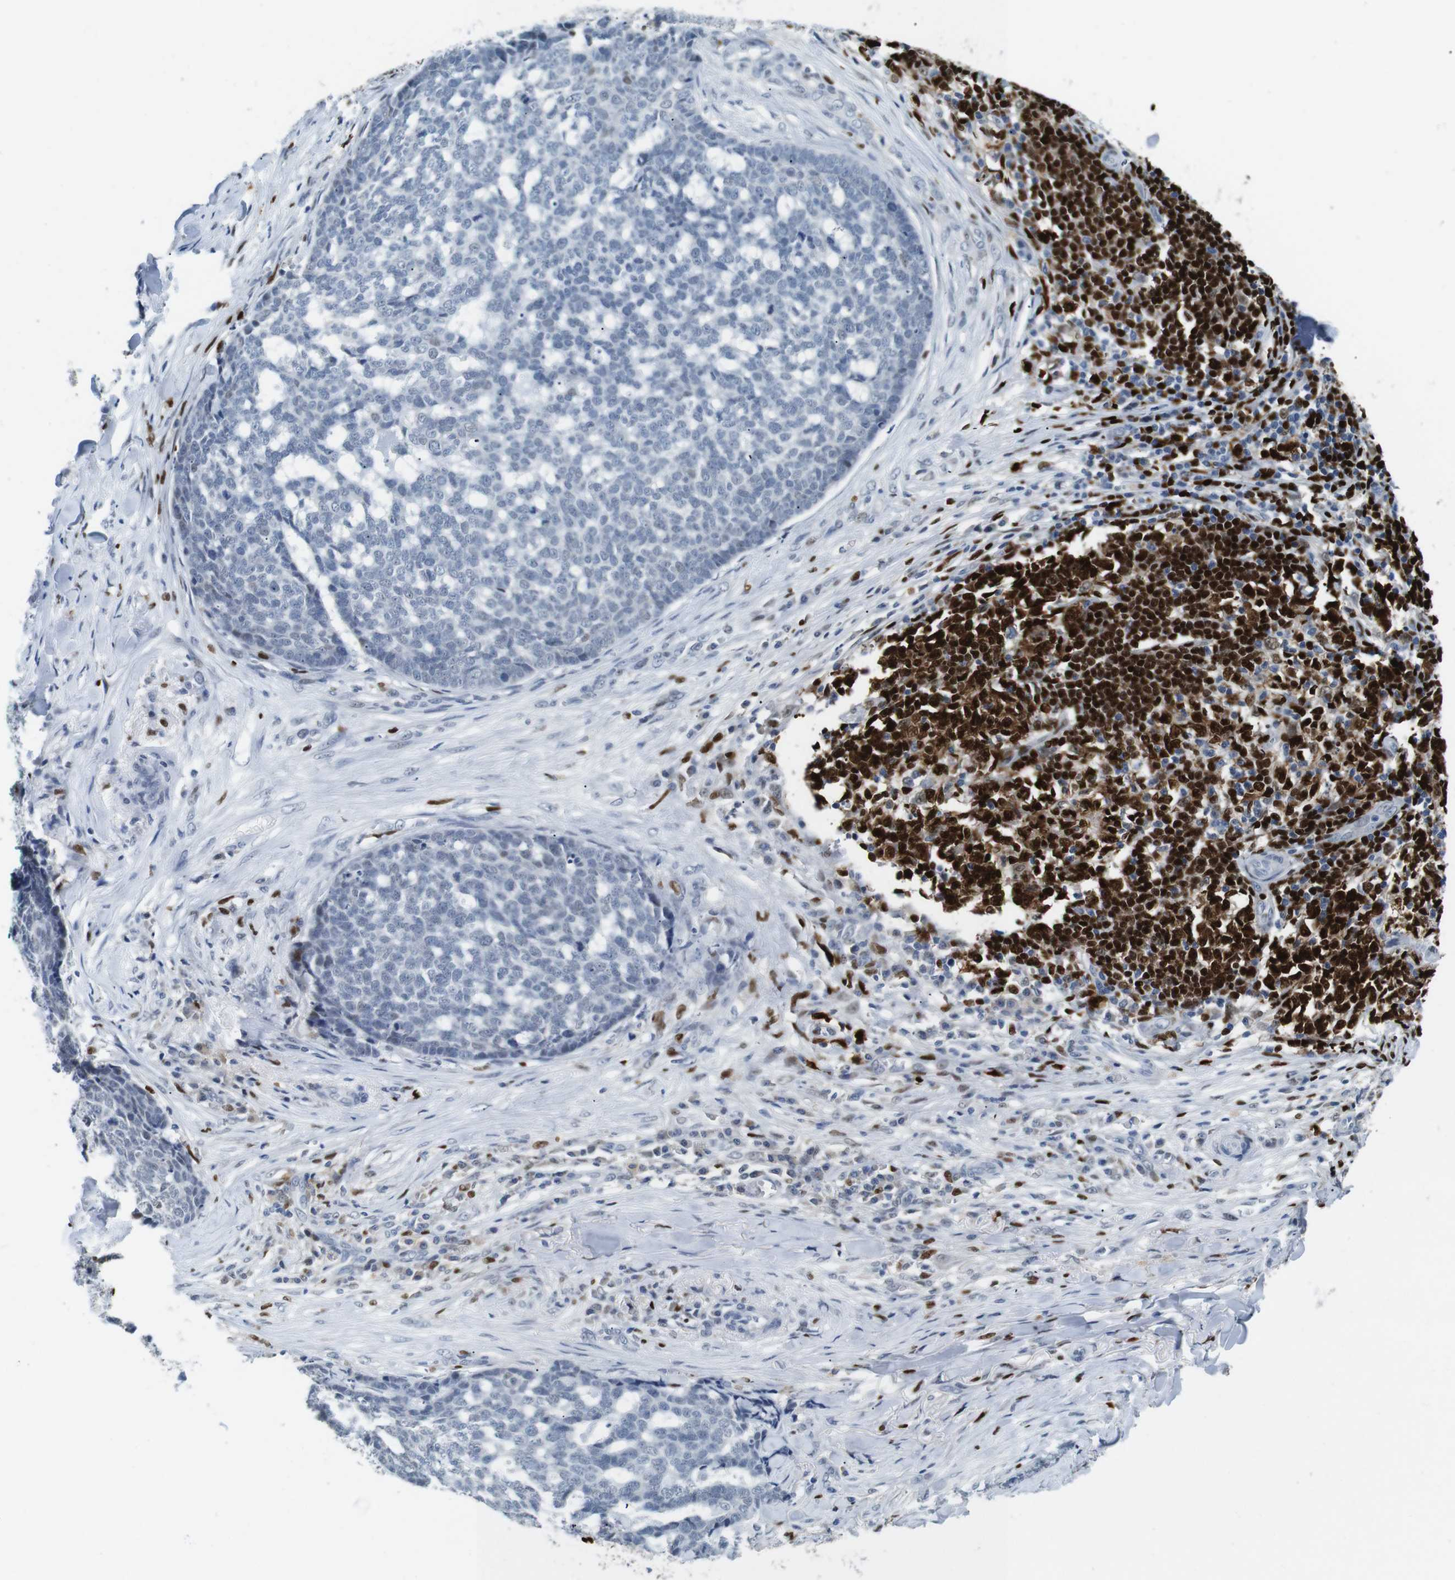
{"staining": {"intensity": "negative", "quantity": "none", "location": "none"}, "tissue": "skin cancer", "cell_type": "Tumor cells", "image_type": "cancer", "snomed": [{"axis": "morphology", "description": "Basal cell carcinoma"}, {"axis": "topography", "description": "Skin"}], "caption": "Immunohistochemistry (IHC) image of neoplastic tissue: human skin cancer (basal cell carcinoma) stained with DAB (3,3'-diaminobenzidine) reveals no significant protein expression in tumor cells.", "gene": "IRF8", "patient": {"sex": "male", "age": 84}}